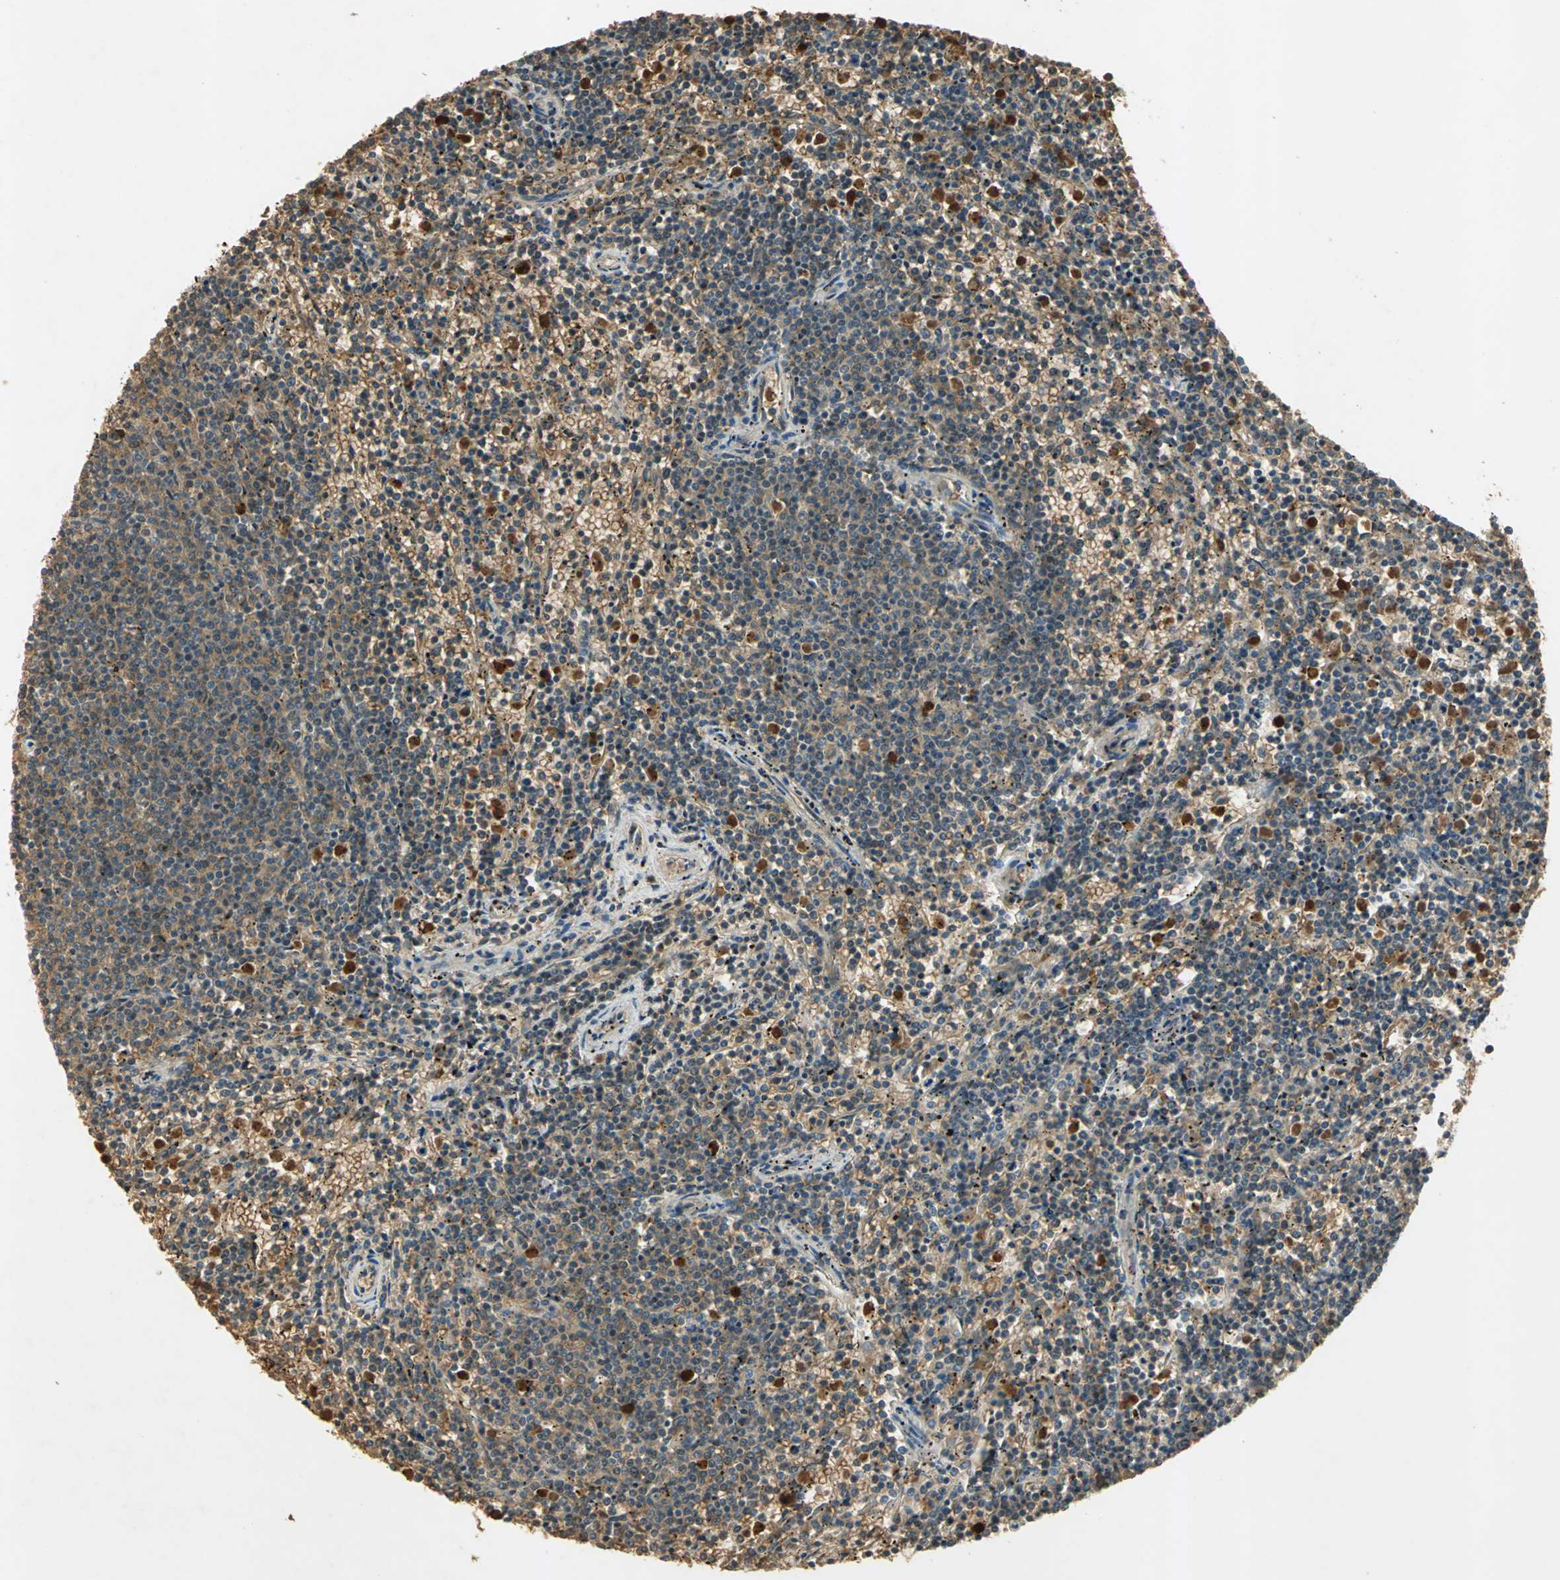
{"staining": {"intensity": "moderate", "quantity": ">75%", "location": "cytoplasmic/membranous"}, "tissue": "lymphoma", "cell_type": "Tumor cells", "image_type": "cancer", "snomed": [{"axis": "morphology", "description": "Malignant lymphoma, non-Hodgkin's type, Low grade"}, {"axis": "topography", "description": "Spleen"}], "caption": "Immunohistochemistry (IHC) (DAB) staining of human malignant lymphoma, non-Hodgkin's type (low-grade) reveals moderate cytoplasmic/membranous protein staining in about >75% of tumor cells.", "gene": "KEAP1", "patient": {"sex": "female", "age": 50}}